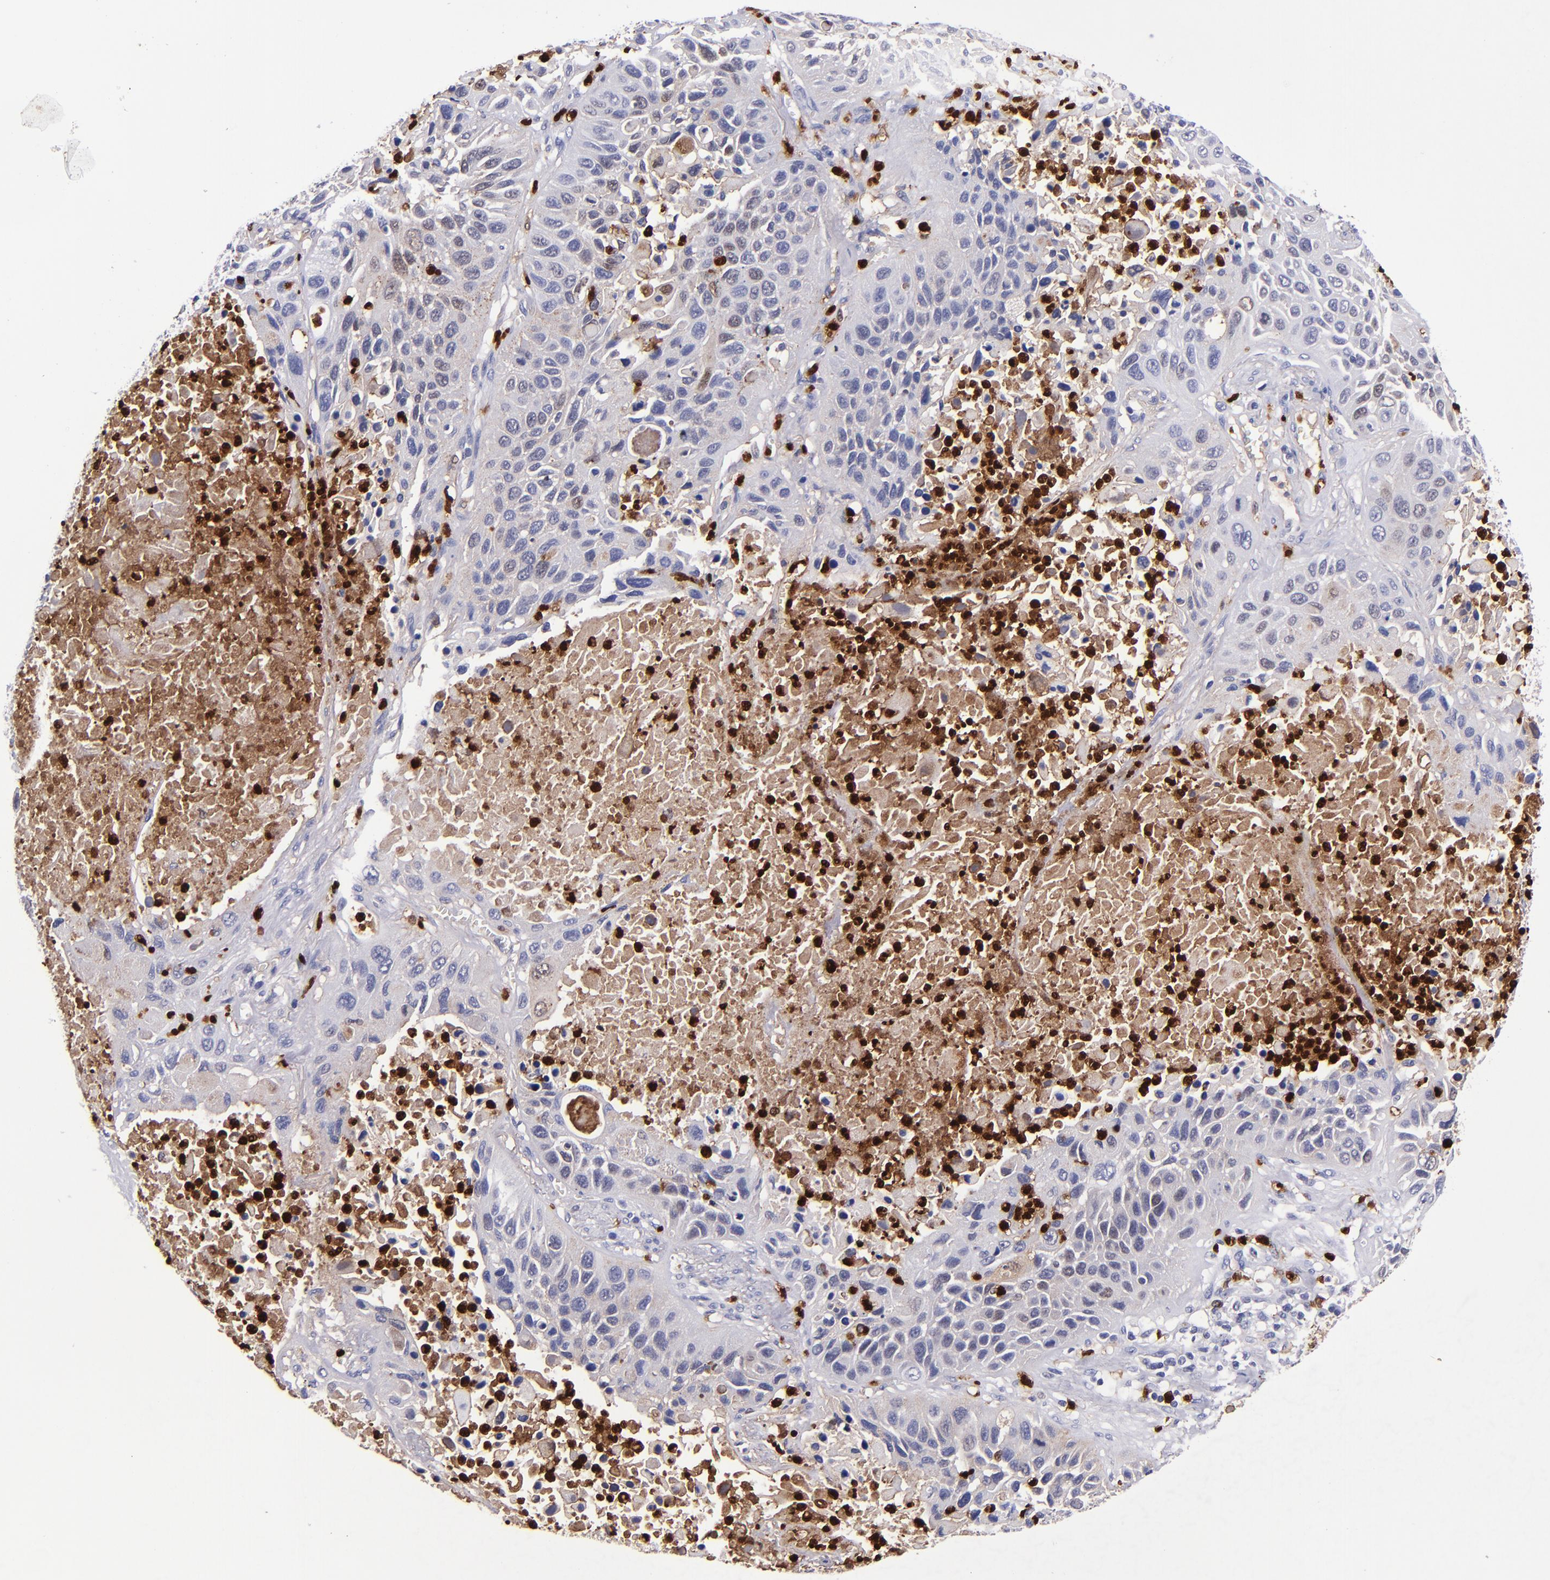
{"staining": {"intensity": "negative", "quantity": "none", "location": "none"}, "tissue": "lung cancer", "cell_type": "Tumor cells", "image_type": "cancer", "snomed": [{"axis": "morphology", "description": "Squamous cell carcinoma, NOS"}, {"axis": "topography", "description": "Lung"}], "caption": "Micrograph shows no significant protein expression in tumor cells of squamous cell carcinoma (lung). (DAB (3,3'-diaminobenzidine) immunohistochemistry, high magnification).", "gene": "S100A8", "patient": {"sex": "female", "age": 76}}